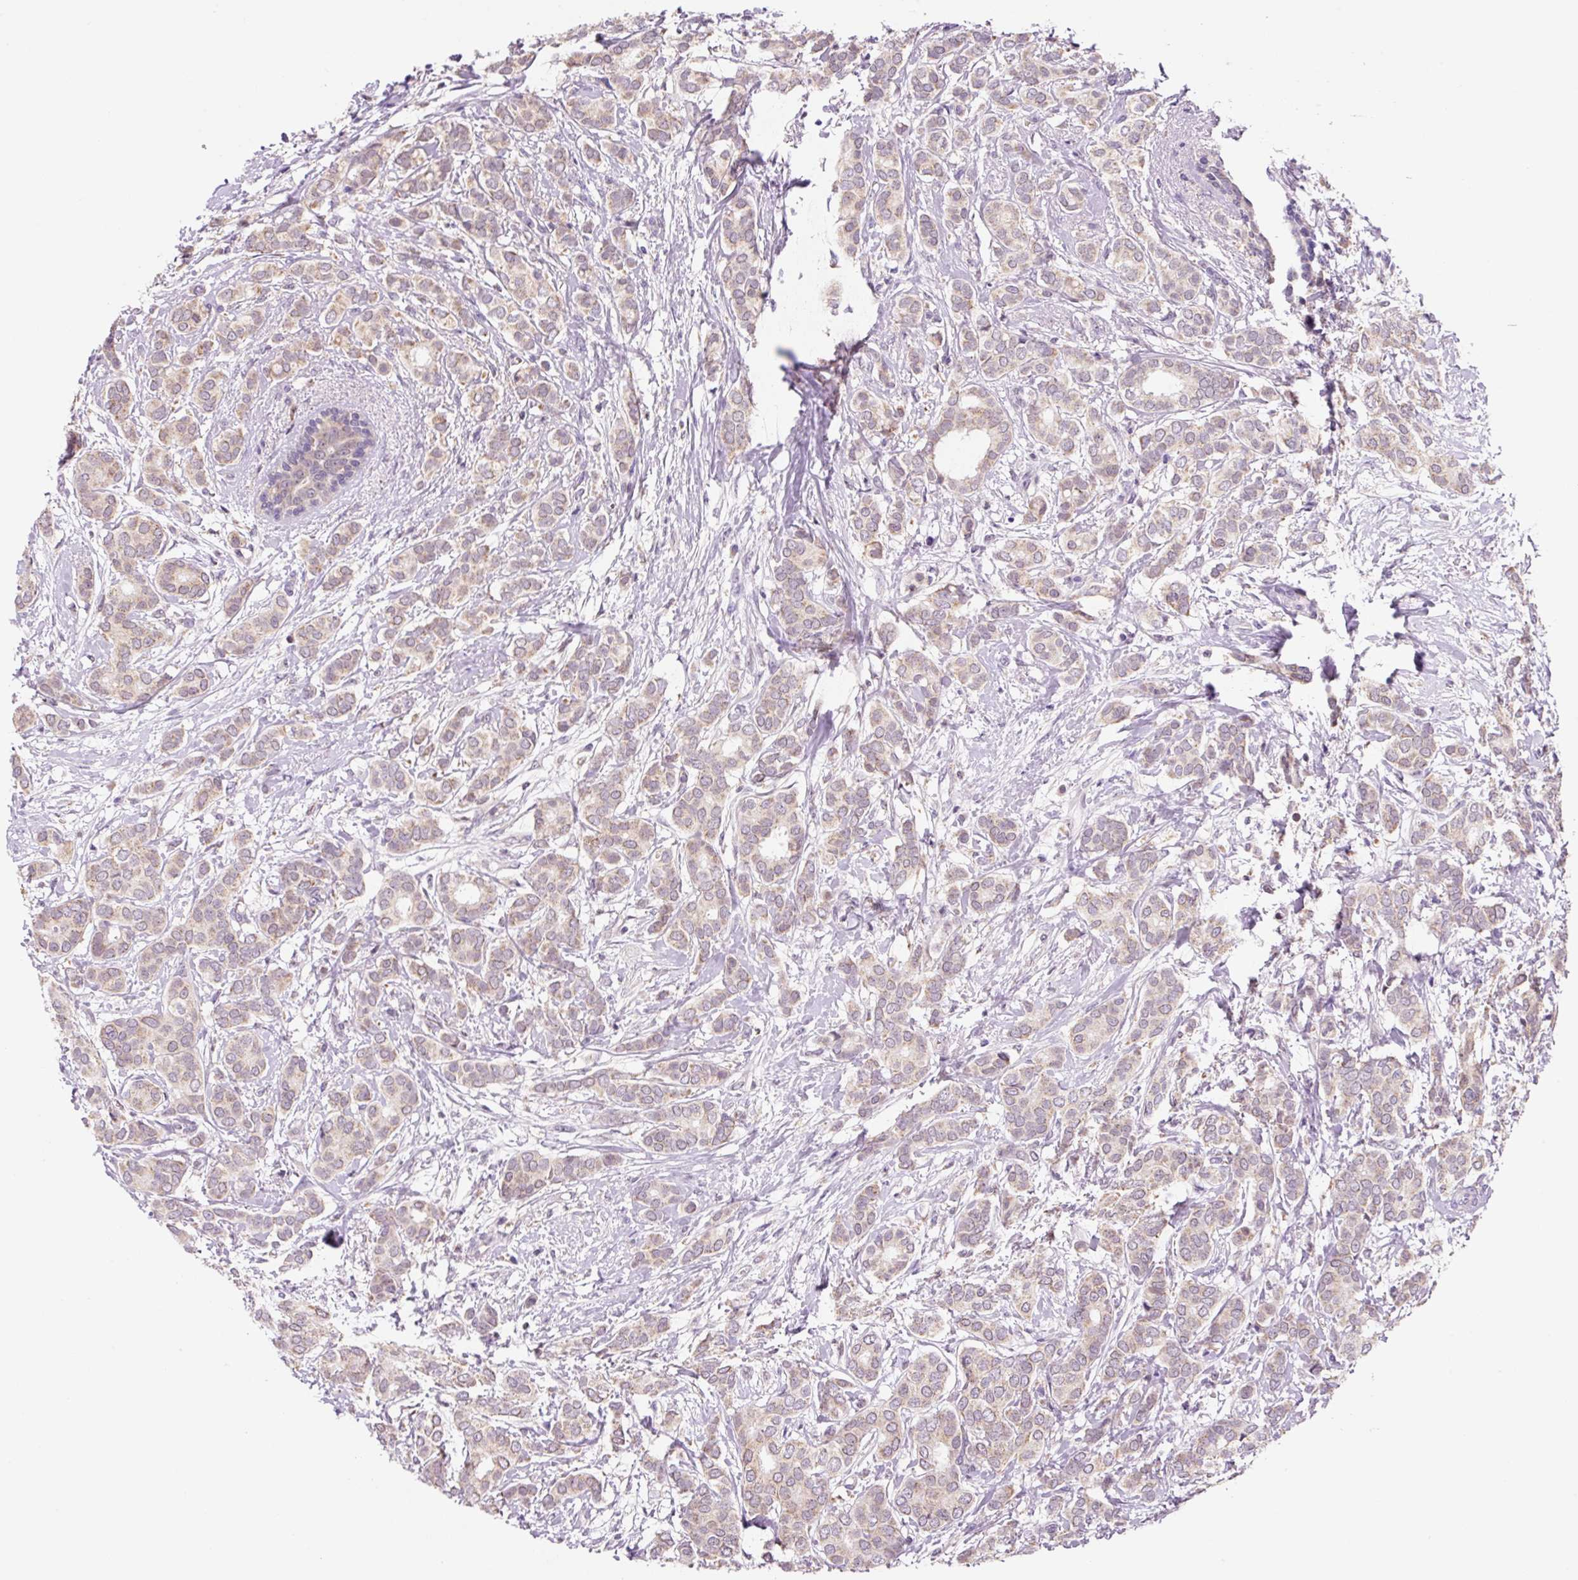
{"staining": {"intensity": "weak", "quantity": "<25%", "location": "cytoplasmic/membranous"}, "tissue": "breast cancer", "cell_type": "Tumor cells", "image_type": "cancer", "snomed": [{"axis": "morphology", "description": "Duct carcinoma"}, {"axis": "topography", "description": "Breast"}], "caption": "Tumor cells show no significant expression in breast invasive ductal carcinoma.", "gene": "PCK2", "patient": {"sex": "female", "age": 73}}